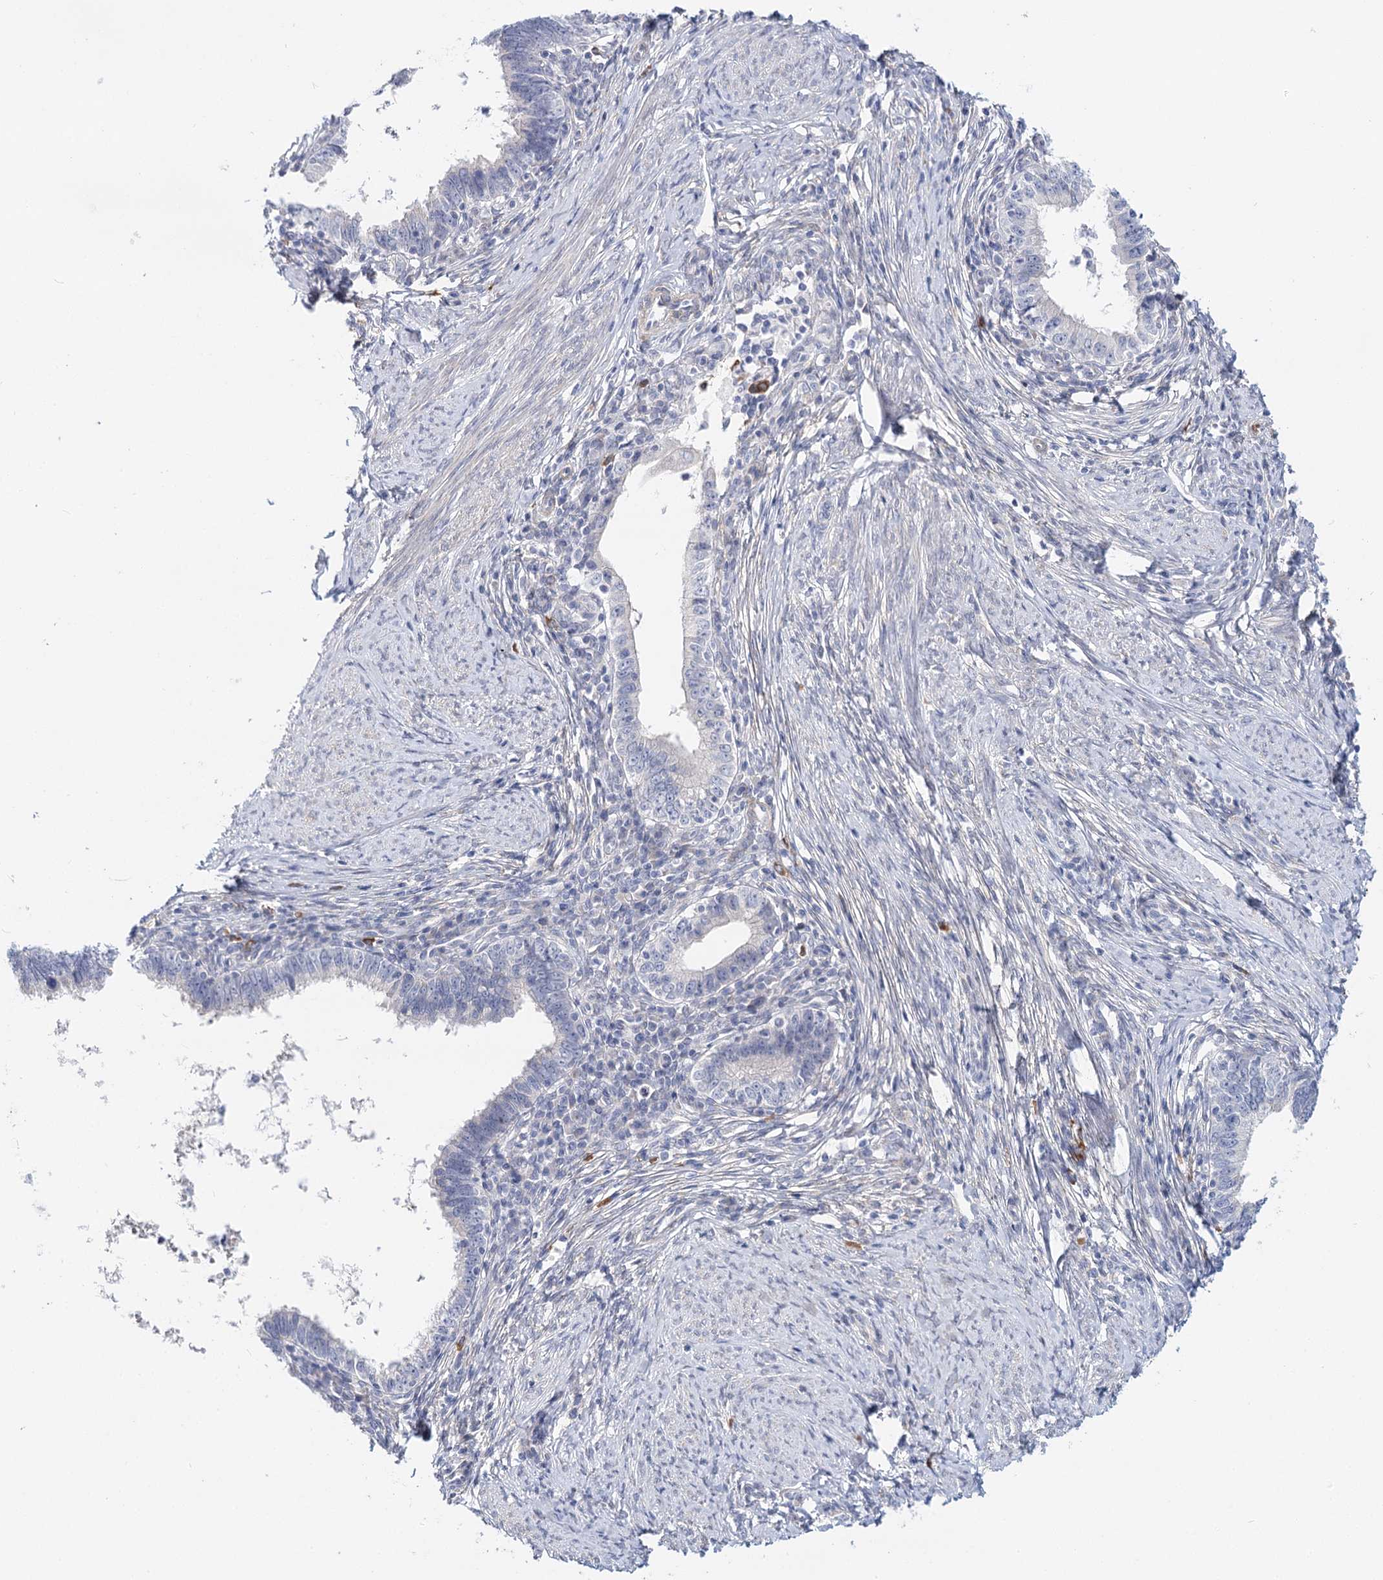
{"staining": {"intensity": "negative", "quantity": "none", "location": "none"}, "tissue": "cervical cancer", "cell_type": "Tumor cells", "image_type": "cancer", "snomed": [{"axis": "morphology", "description": "Adenocarcinoma, NOS"}, {"axis": "topography", "description": "Cervix"}], "caption": "Immunohistochemistry image of cervical adenocarcinoma stained for a protein (brown), which exhibits no positivity in tumor cells. (IHC, brightfield microscopy, high magnification).", "gene": "TEX12", "patient": {"sex": "female", "age": 36}}